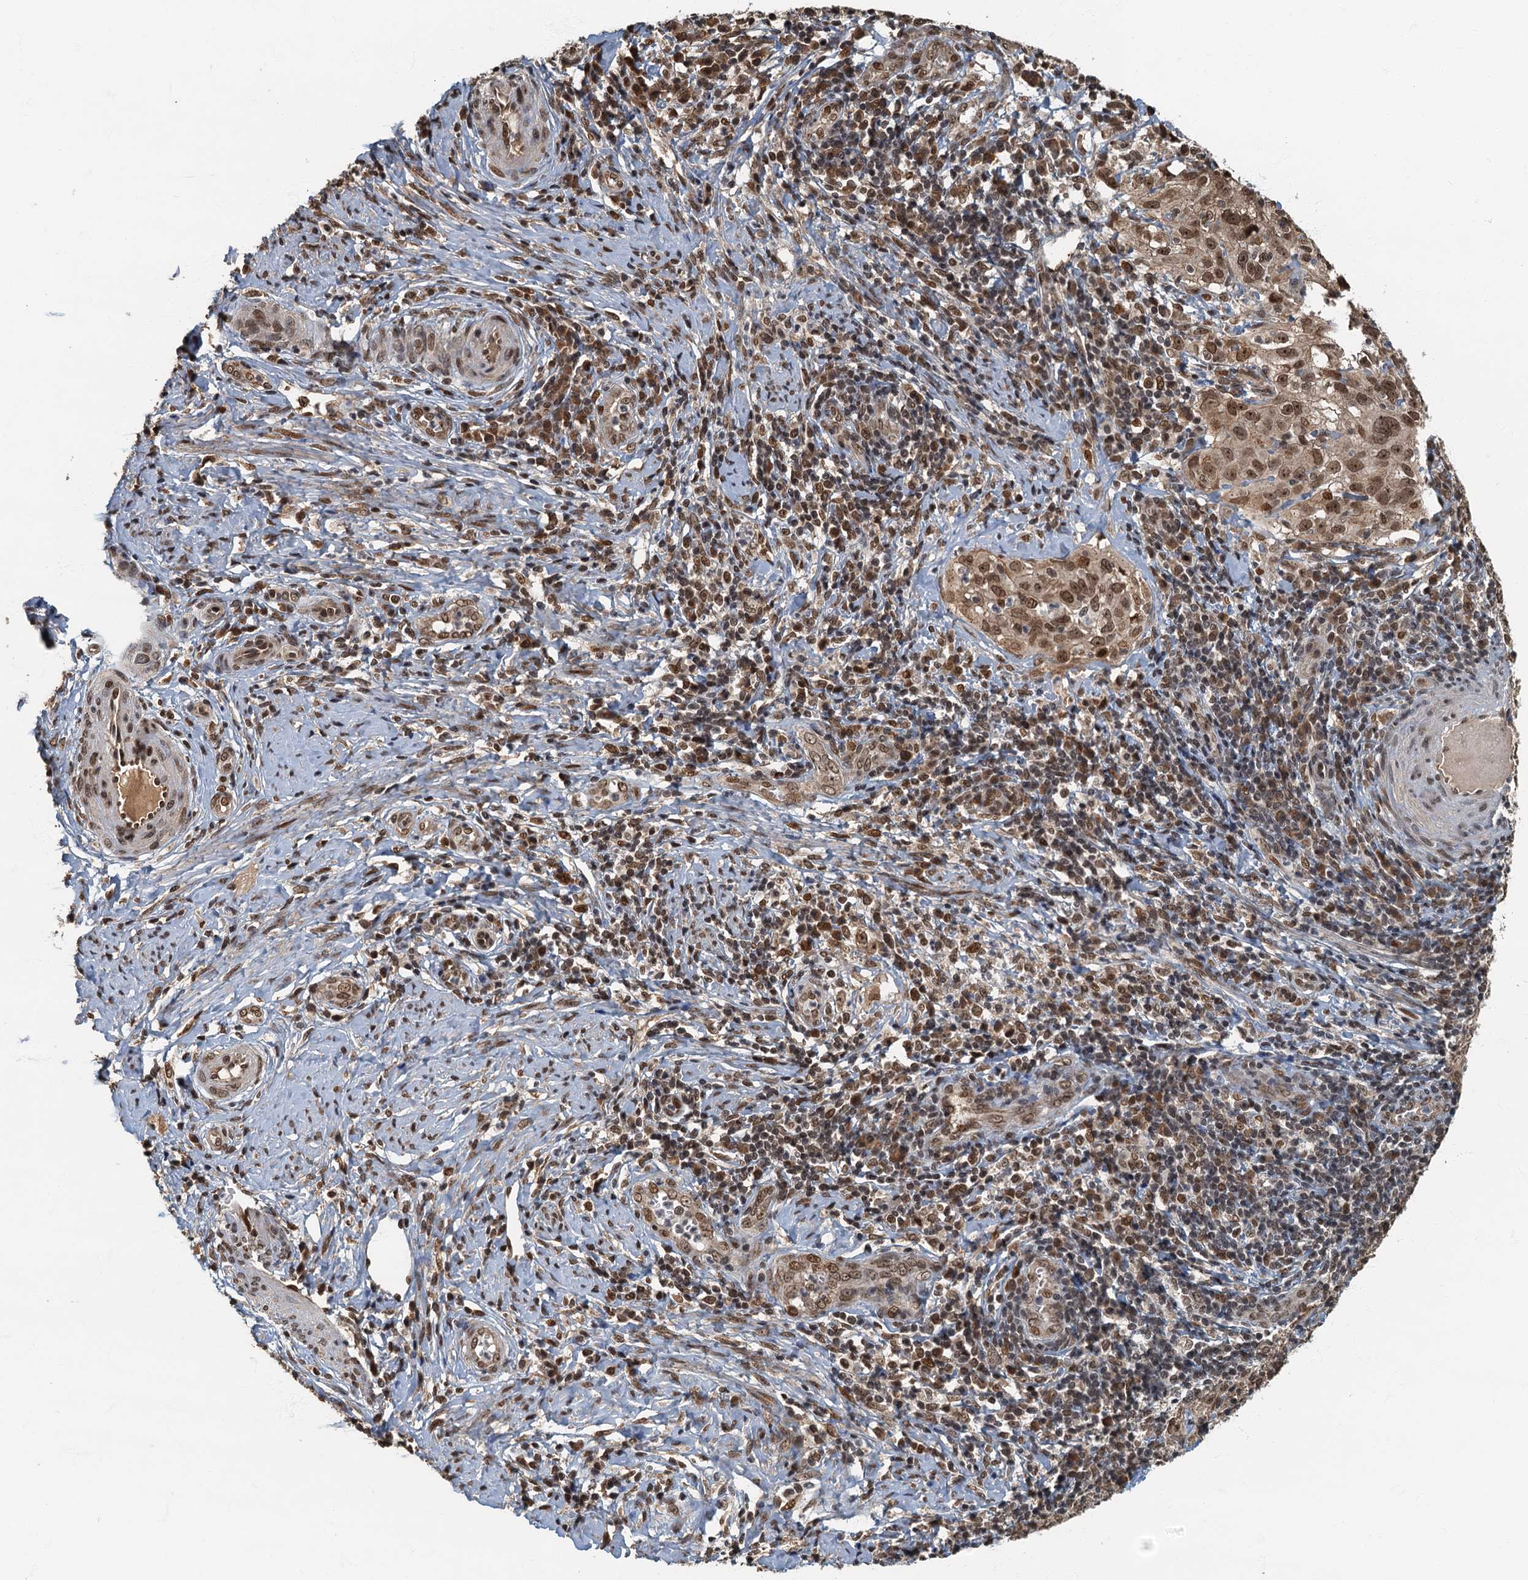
{"staining": {"intensity": "moderate", "quantity": ">75%", "location": "nuclear"}, "tissue": "cervical cancer", "cell_type": "Tumor cells", "image_type": "cancer", "snomed": [{"axis": "morphology", "description": "Normal tissue, NOS"}, {"axis": "morphology", "description": "Squamous cell carcinoma, NOS"}, {"axis": "topography", "description": "Cervix"}], "caption": "Moderate nuclear protein positivity is seen in about >75% of tumor cells in squamous cell carcinoma (cervical).", "gene": "CKAP2L", "patient": {"sex": "female", "age": 31}}